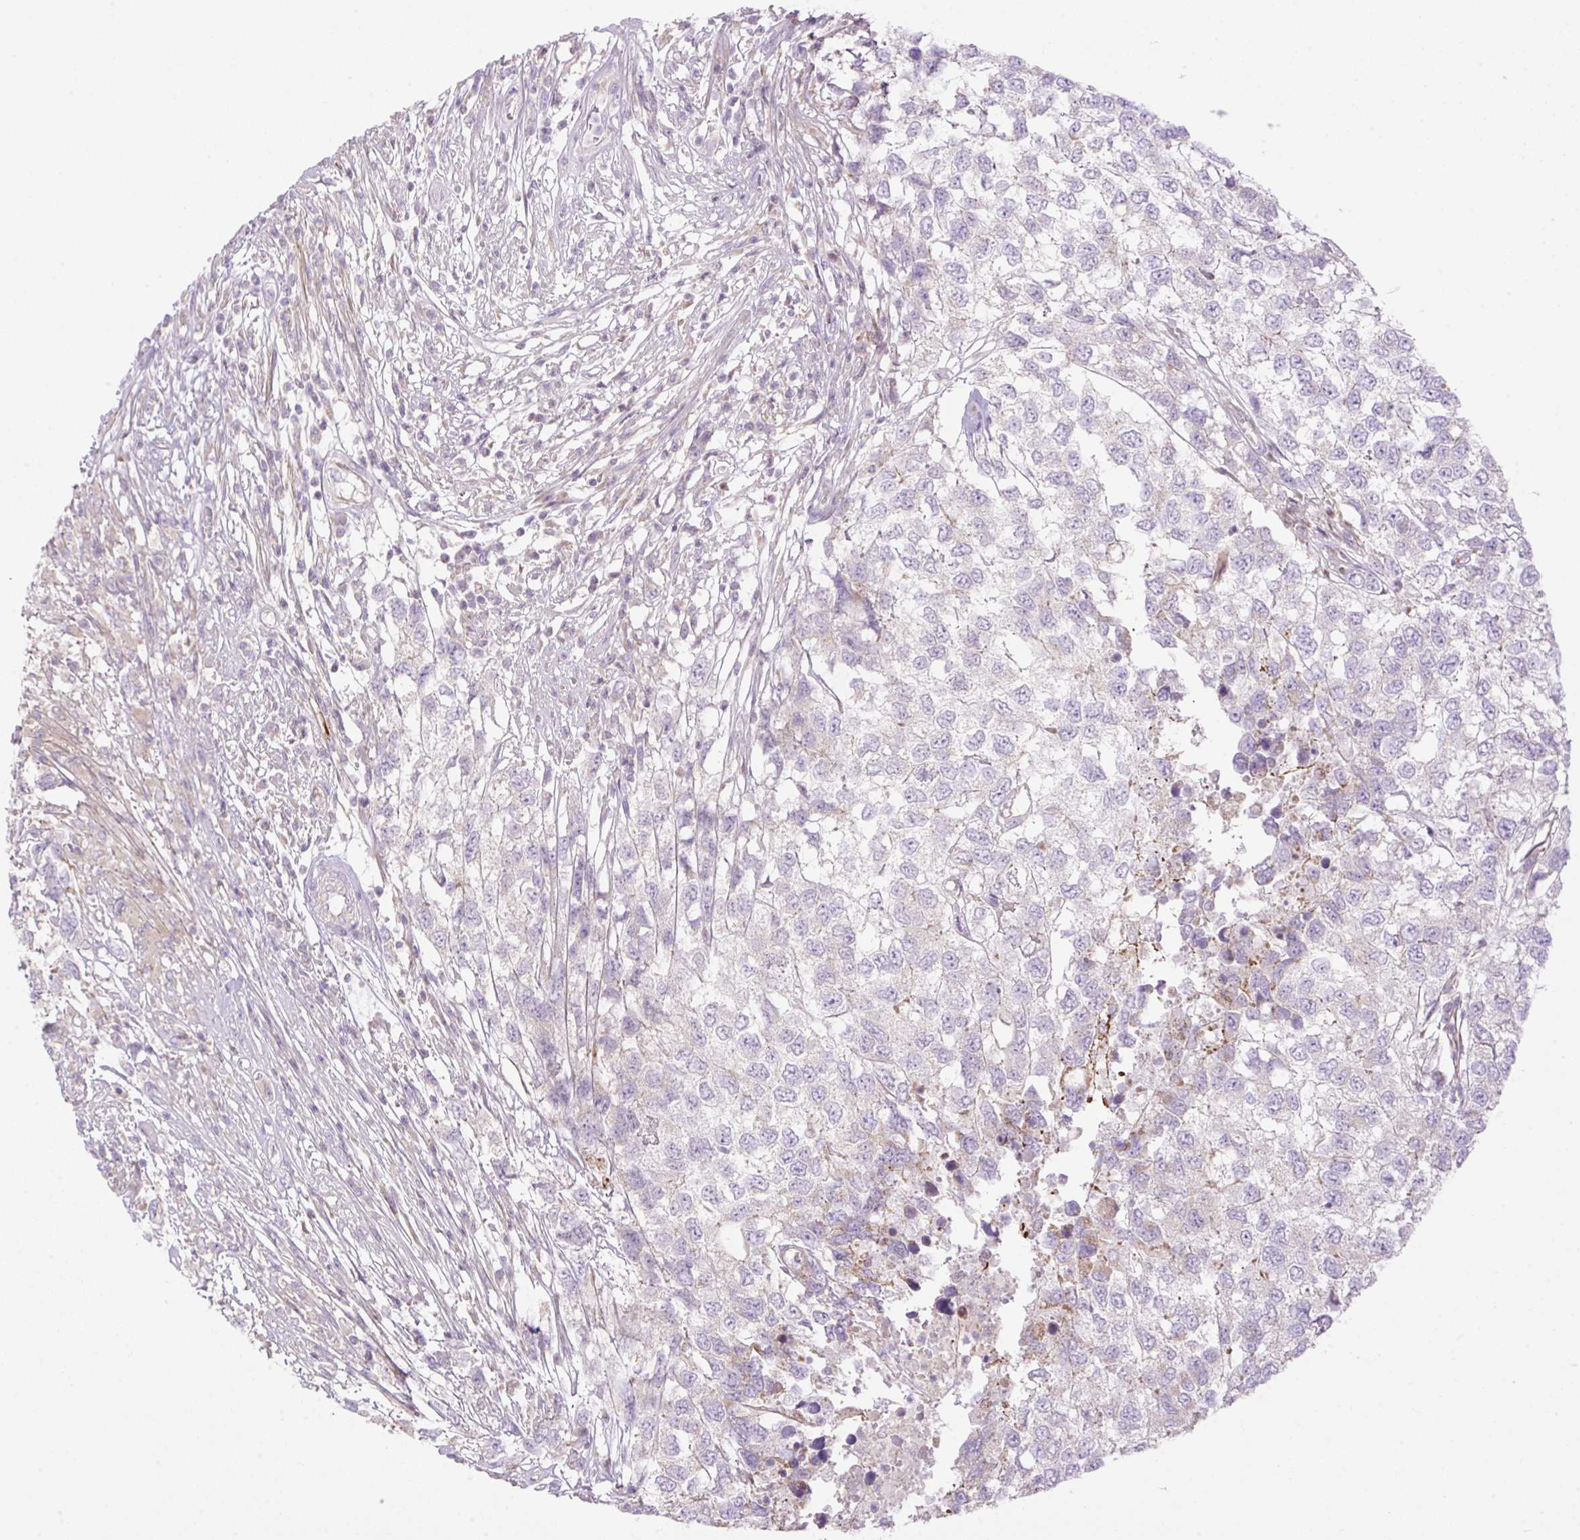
{"staining": {"intensity": "negative", "quantity": "none", "location": "none"}, "tissue": "testis cancer", "cell_type": "Tumor cells", "image_type": "cancer", "snomed": [{"axis": "morphology", "description": "Carcinoma, Embryonal, NOS"}, {"axis": "topography", "description": "Testis"}], "caption": "DAB (3,3'-diaminobenzidine) immunohistochemical staining of human testis embryonal carcinoma shows no significant positivity in tumor cells.", "gene": "VPS25", "patient": {"sex": "male", "age": 83}}